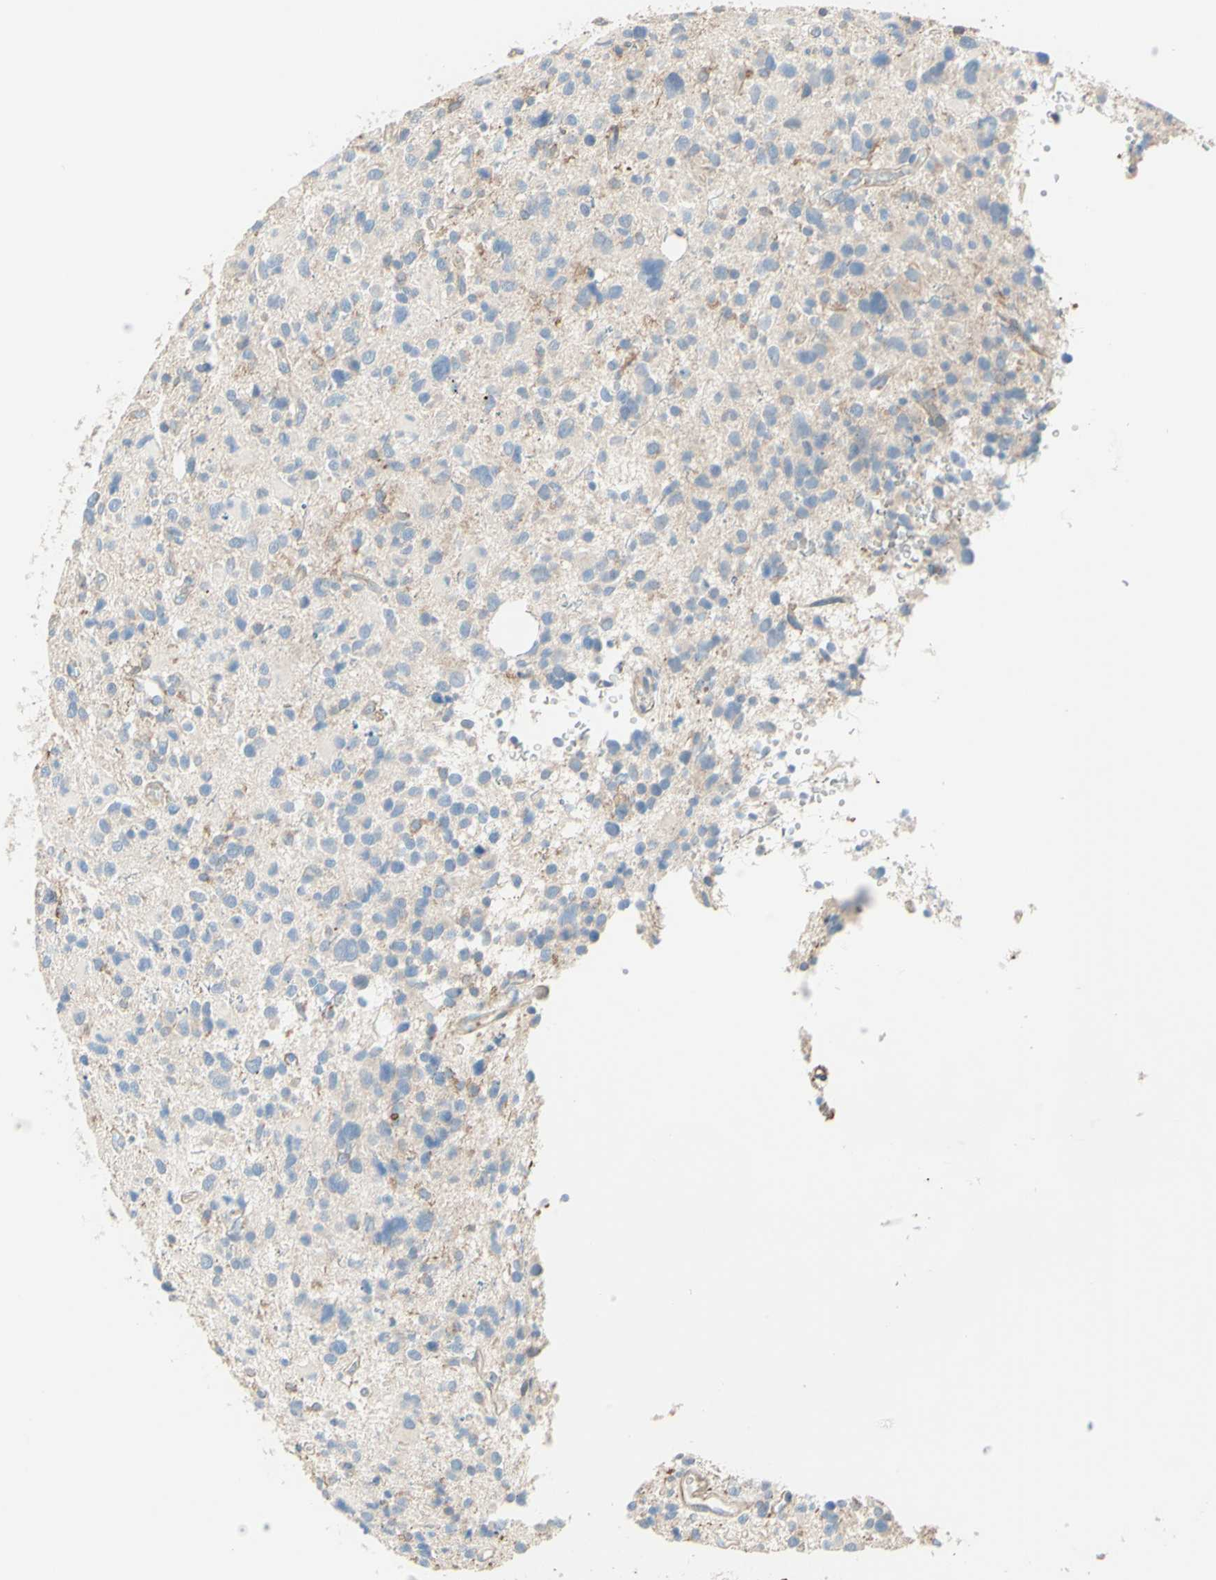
{"staining": {"intensity": "negative", "quantity": "none", "location": "none"}, "tissue": "glioma", "cell_type": "Tumor cells", "image_type": "cancer", "snomed": [{"axis": "morphology", "description": "Glioma, malignant, High grade"}, {"axis": "topography", "description": "Brain"}], "caption": "High magnification brightfield microscopy of glioma stained with DAB (brown) and counterstained with hematoxylin (blue): tumor cells show no significant staining.", "gene": "SEMA4C", "patient": {"sex": "male", "age": 48}}